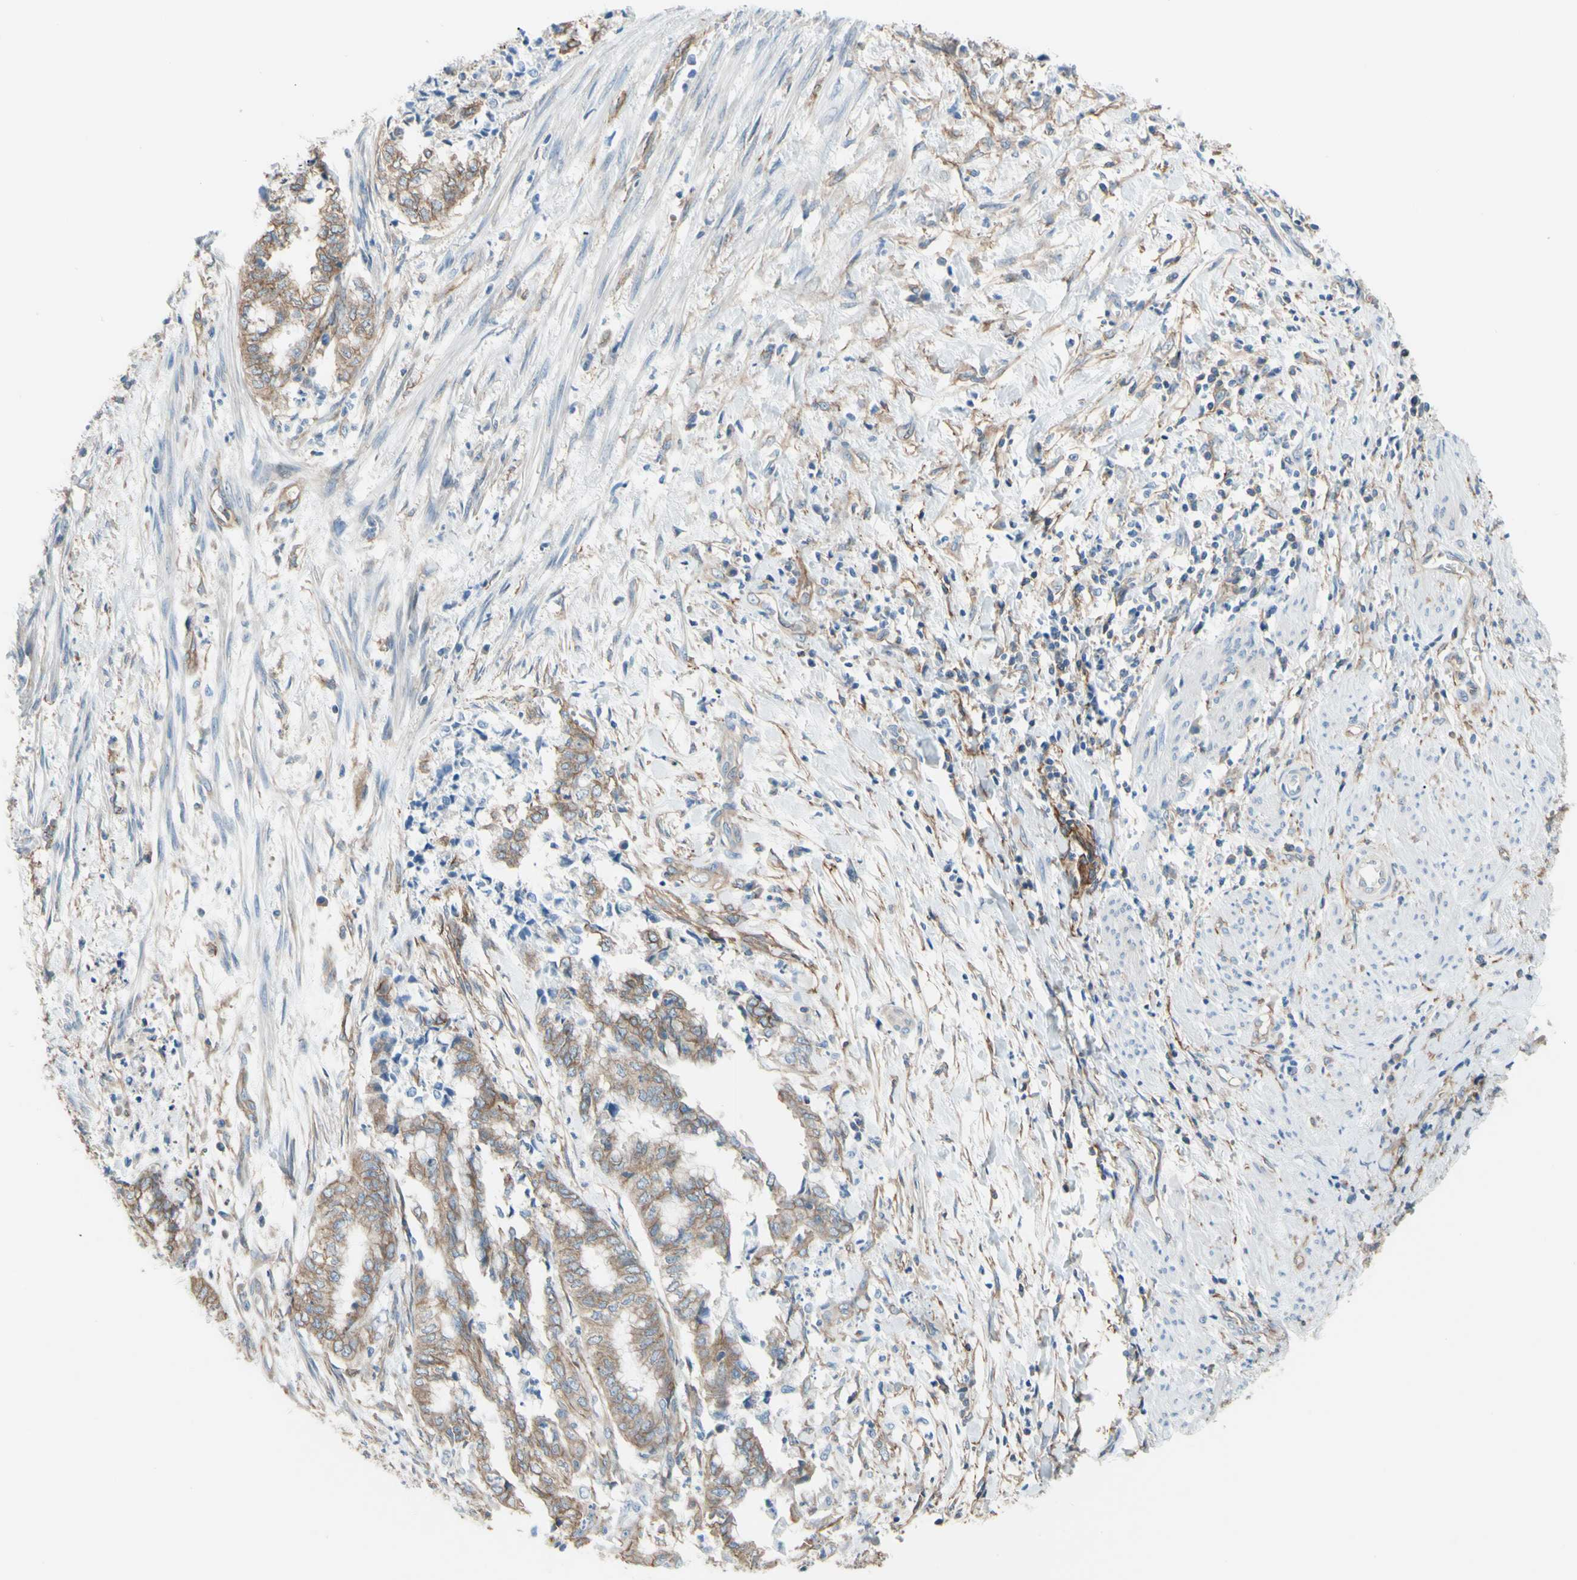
{"staining": {"intensity": "weak", "quantity": "25%-75%", "location": "cytoplasmic/membranous"}, "tissue": "endometrial cancer", "cell_type": "Tumor cells", "image_type": "cancer", "snomed": [{"axis": "morphology", "description": "Necrosis, NOS"}, {"axis": "morphology", "description": "Adenocarcinoma, NOS"}, {"axis": "topography", "description": "Endometrium"}], "caption": "Human endometrial cancer (adenocarcinoma) stained with a brown dye shows weak cytoplasmic/membranous positive staining in approximately 25%-75% of tumor cells.", "gene": "ADD1", "patient": {"sex": "female", "age": 79}}